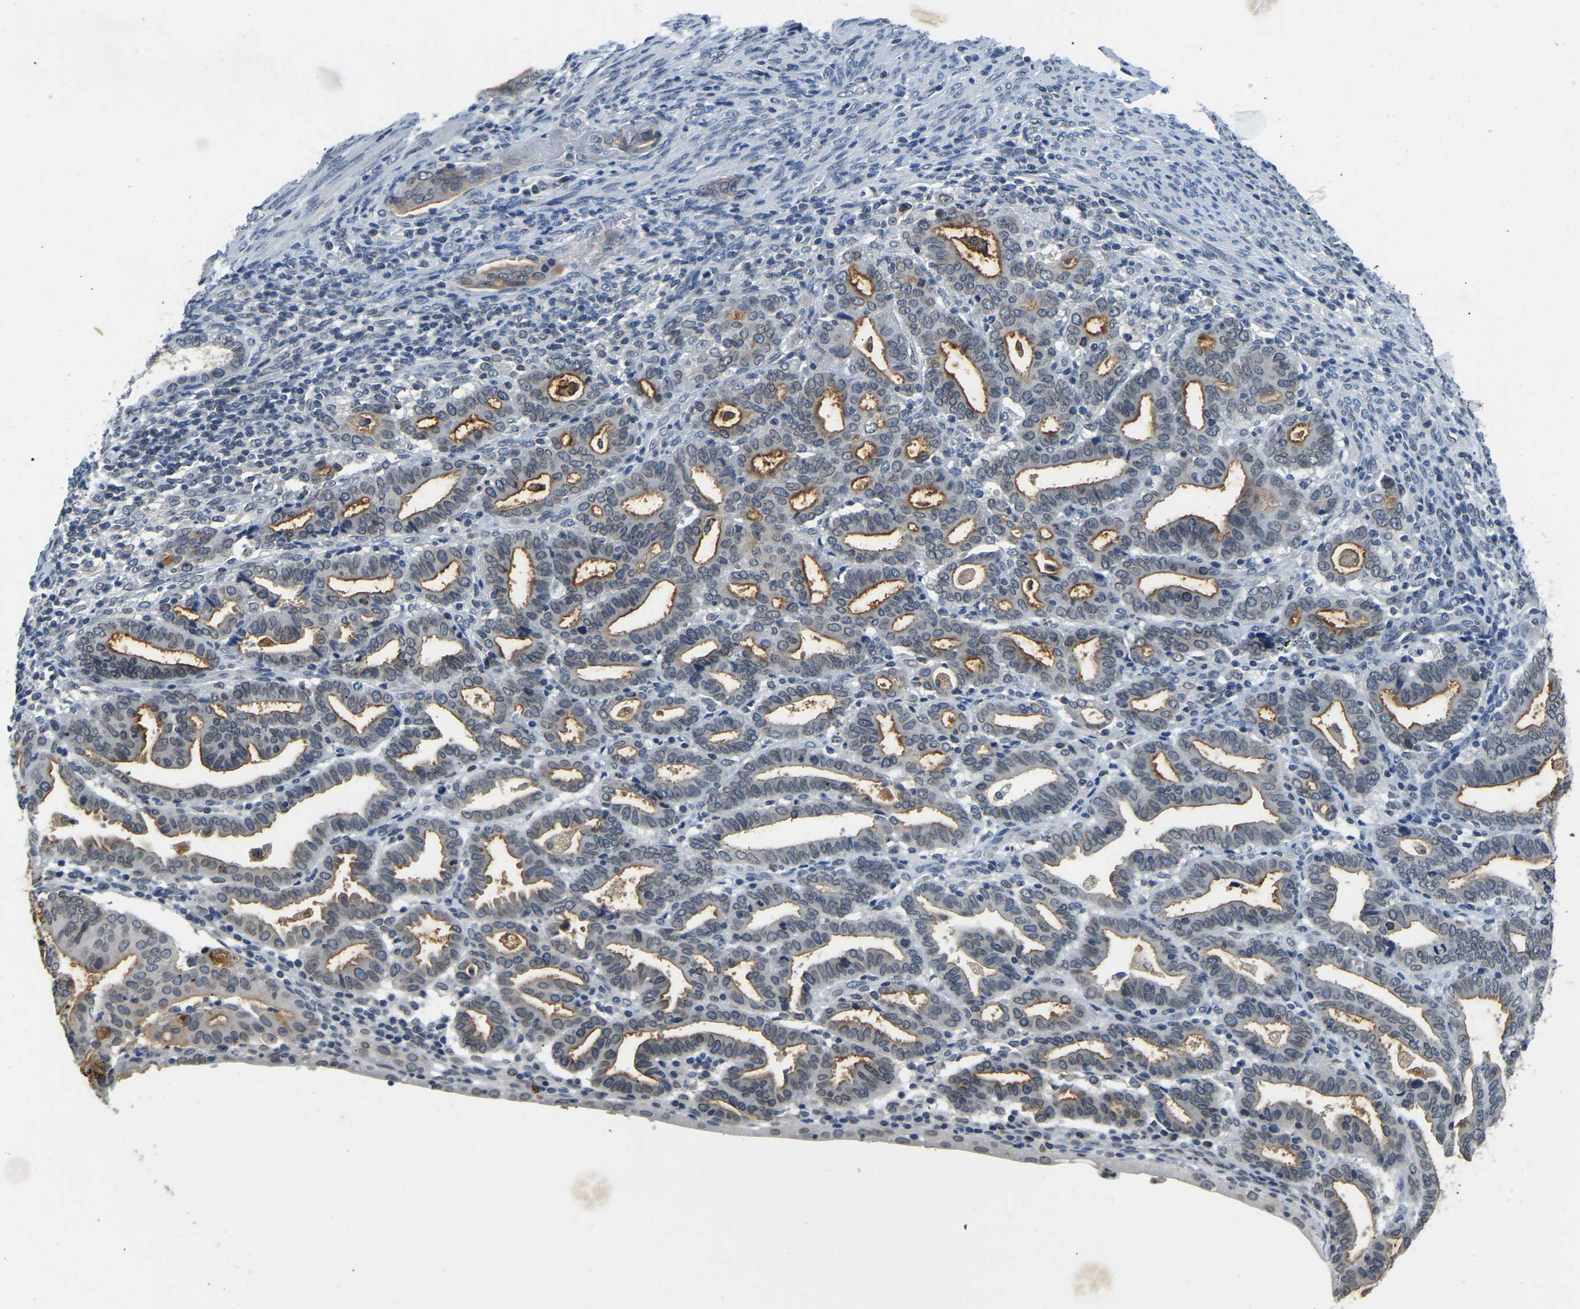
{"staining": {"intensity": "moderate", "quantity": "25%-75%", "location": "cytoplasmic/membranous,nuclear"}, "tissue": "endometrial cancer", "cell_type": "Tumor cells", "image_type": "cancer", "snomed": [{"axis": "morphology", "description": "Adenocarcinoma, NOS"}, {"axis": "topography", "description": "Uterus"}], "caption": "An IHC micrograph of tumor tissue is shown. Protein staining in brown labels moderate cytoplasmic/membranous and nuclear positivity in endometrial cancer within tumor cells.", "gene": "RANBP2", "patient": {"sex": "female", "age": 83}}